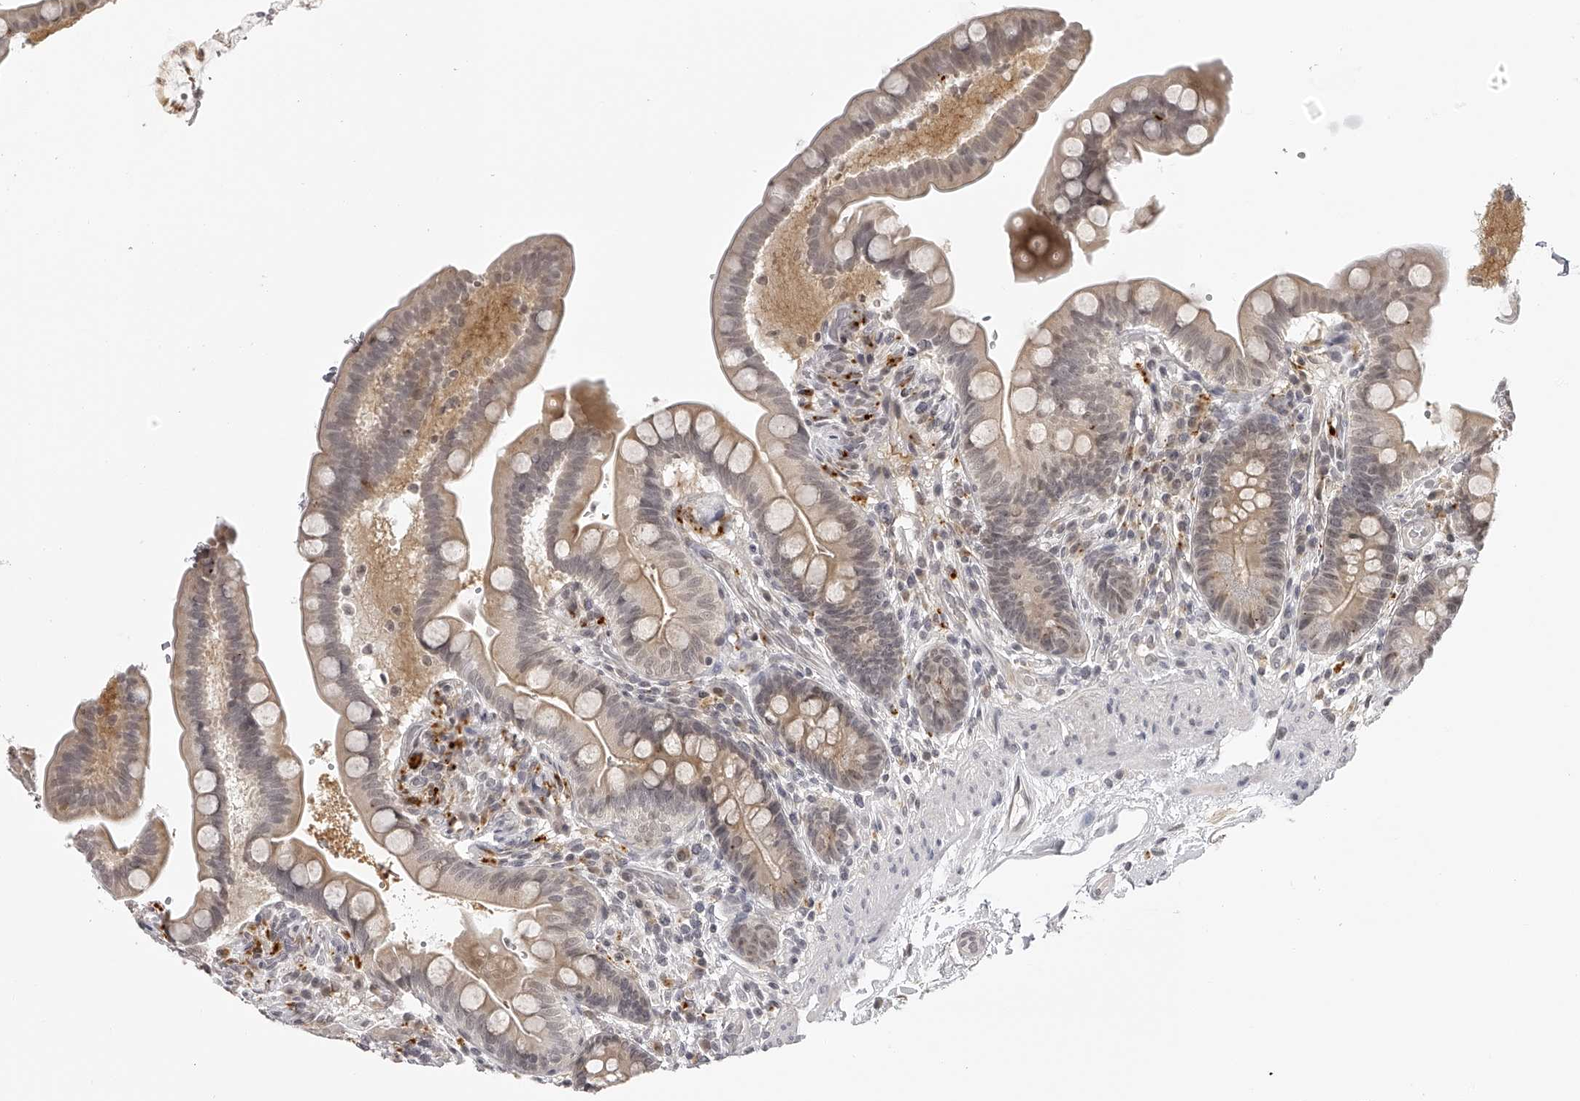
{"staining": {"intensity": "negative", "quantity": "none", "location": "none"}, "tissue": "colon", "cell_type": "Endothelial cells", "image_type": "normal", "snomed": [{"axis": "morphology", "description": "Normal tissue, NOS"}, {"axis": "topography", "description": "Smooth muscle"}, {"axis": "topography", "description": "Colon"}], "caption": "This is a photomicrograph of immunohistochemistry staining of unremarkable colon, which shows no staining in endothelial cells.", "gene": "RNF220", "patient": {"sex": "male", "age": 73}}